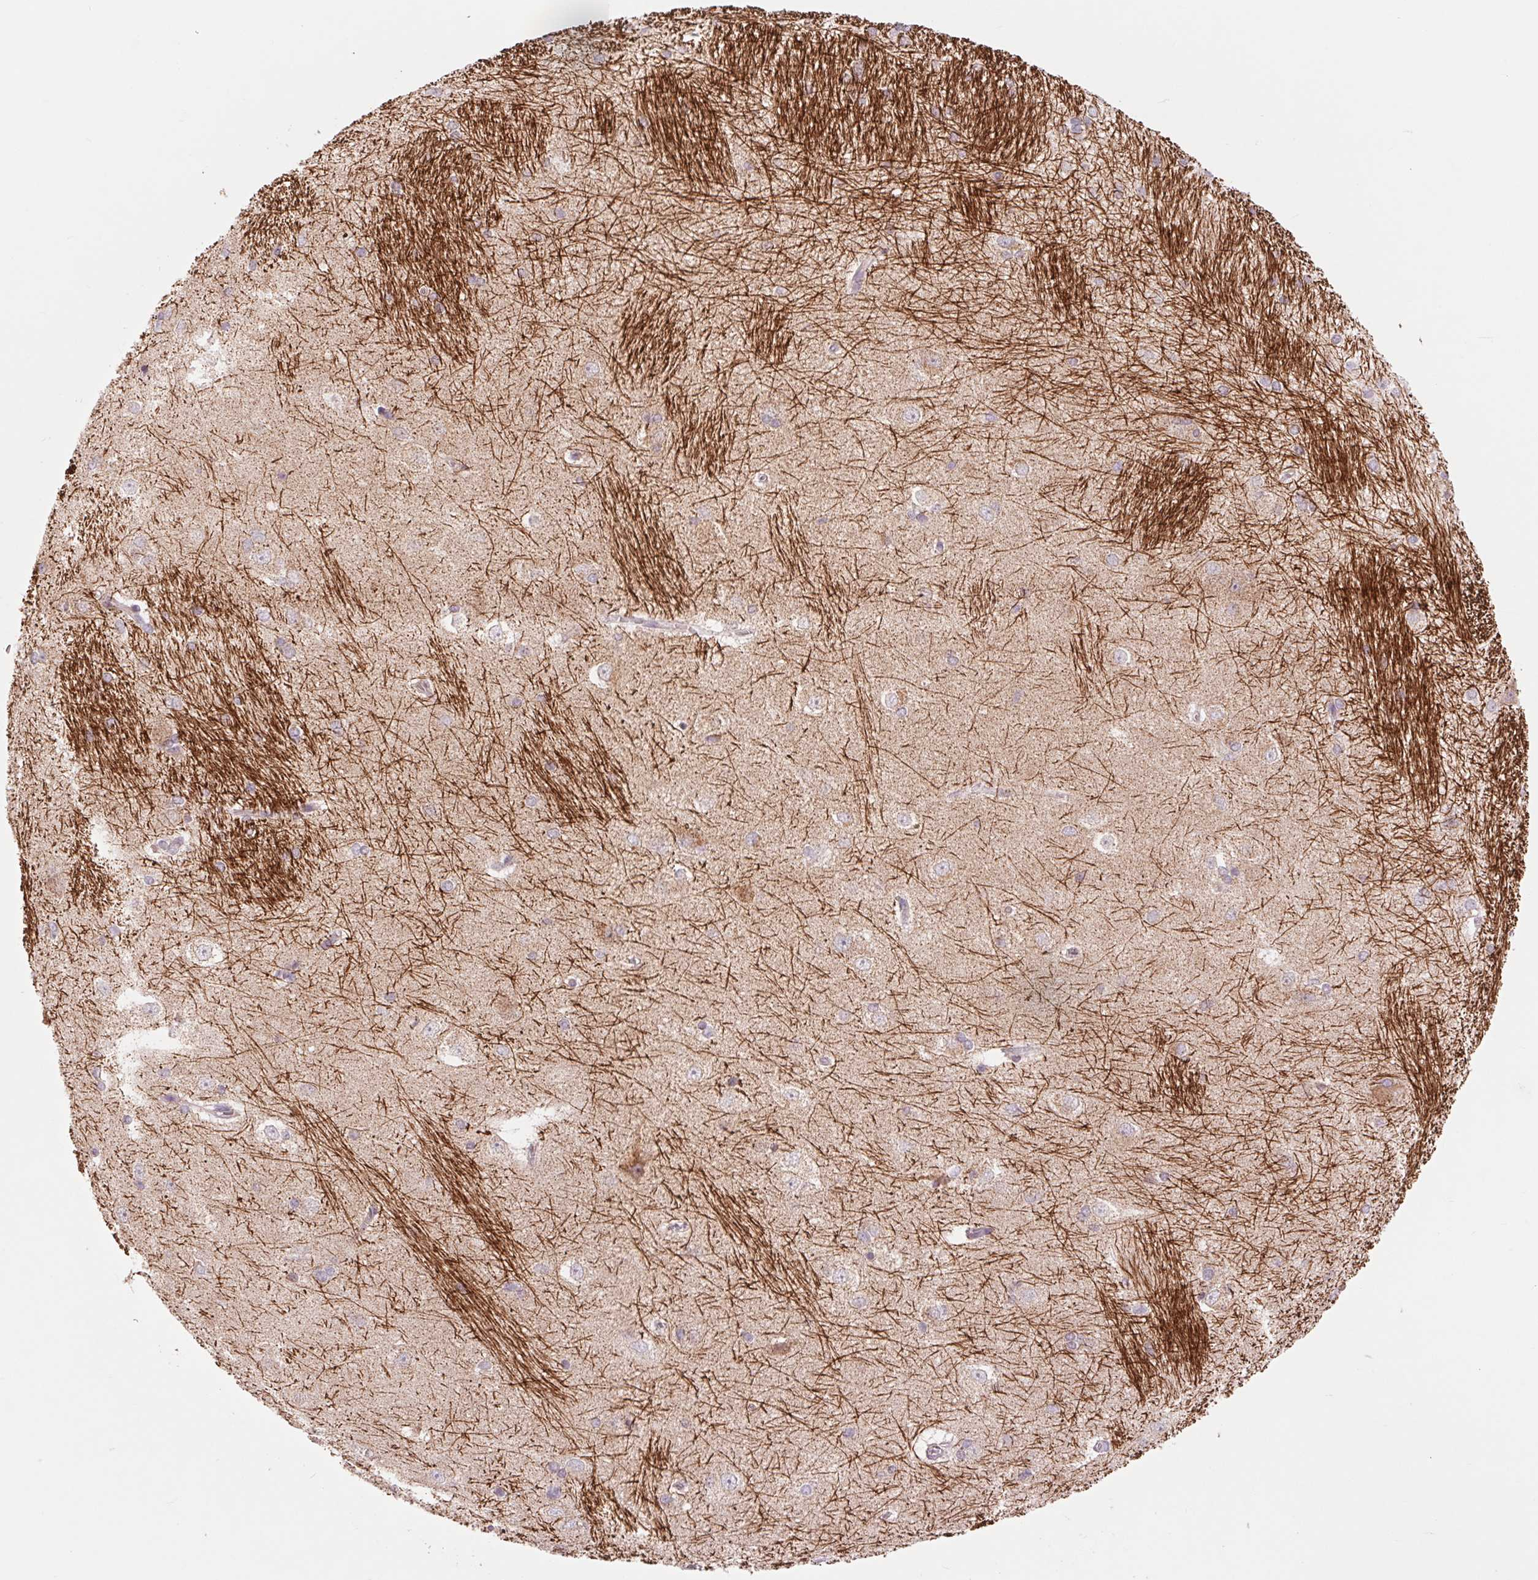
{"staining": {"intensity": "negative", "quantity": "none", "location": "none"}, "tissue": "hippocampus", "cell_type": "Glial cells", "image_type": "normal", "snomed": [{"axis": "morphology", "description": "Normal tissue, NOS"}, {"axis": "topography", "description": "Cerebral cortex"}, {"axis": "topography", "description": "Hippocampus"}], "caption": "The micrograph exhibits no significant staining in glial cells of hippocampus.", "gene": "COX6A1", "patient": {"sex": "female", "age": 19}}